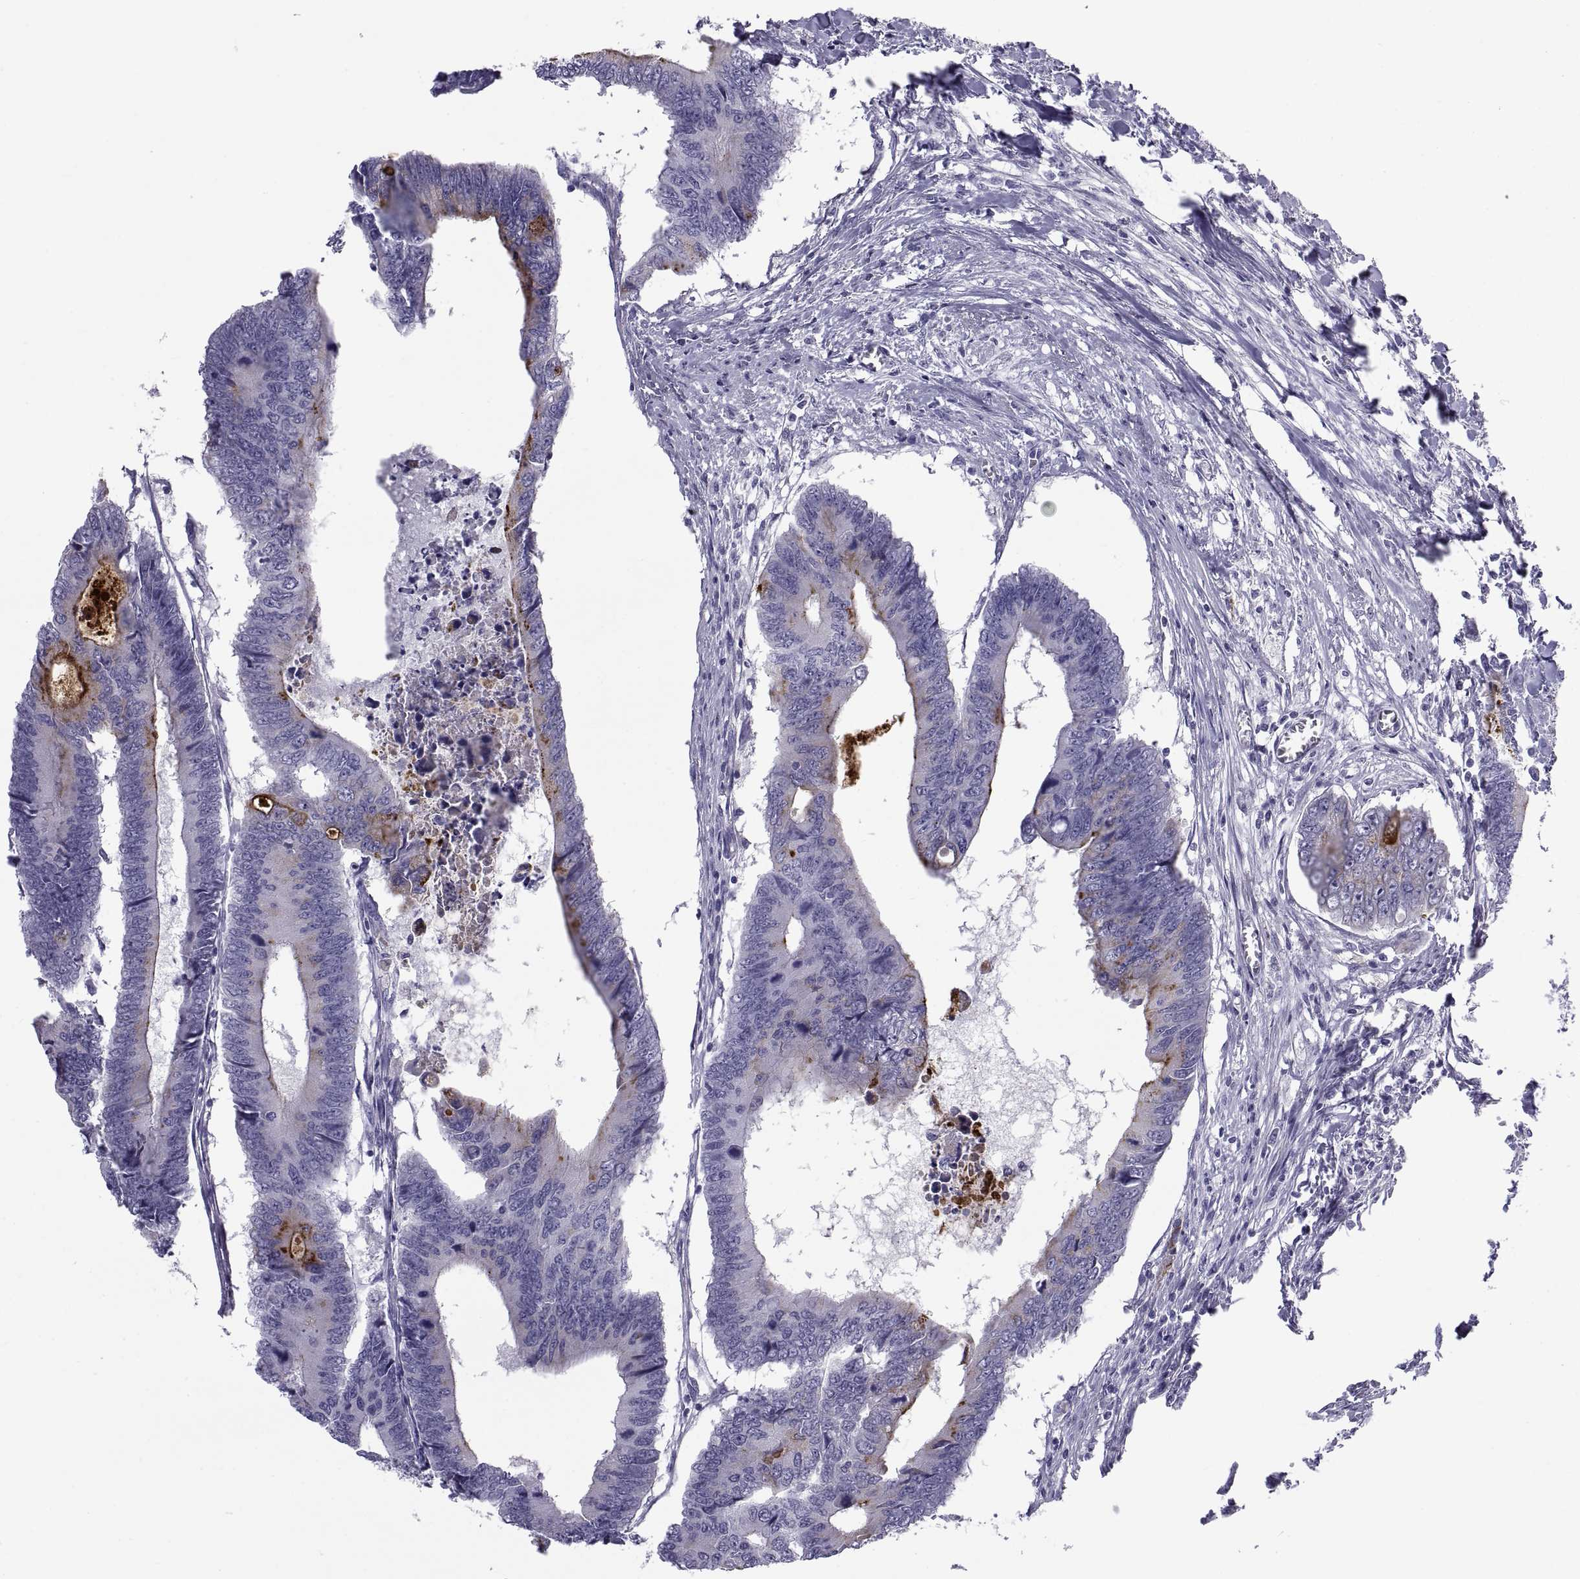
{"staining": {"intensity": "negative", "quantity": "none", "location": "none"}, "tissue": "colorectal cancer", "cell_type": "Tumor cells", "image_type": "cancer", "snomed": [{"axis": "morphology", "description": "Adenocarcinoma, NOS"}, {"axis": "topography", "description": "Colon"}], "caption": "Micrograph shows no protein positivity in tumor cells of adenocarcinoma (colorectal) tissue.", "gene": "NPTX2", "patient": {"sex": "male", "age": 53}}